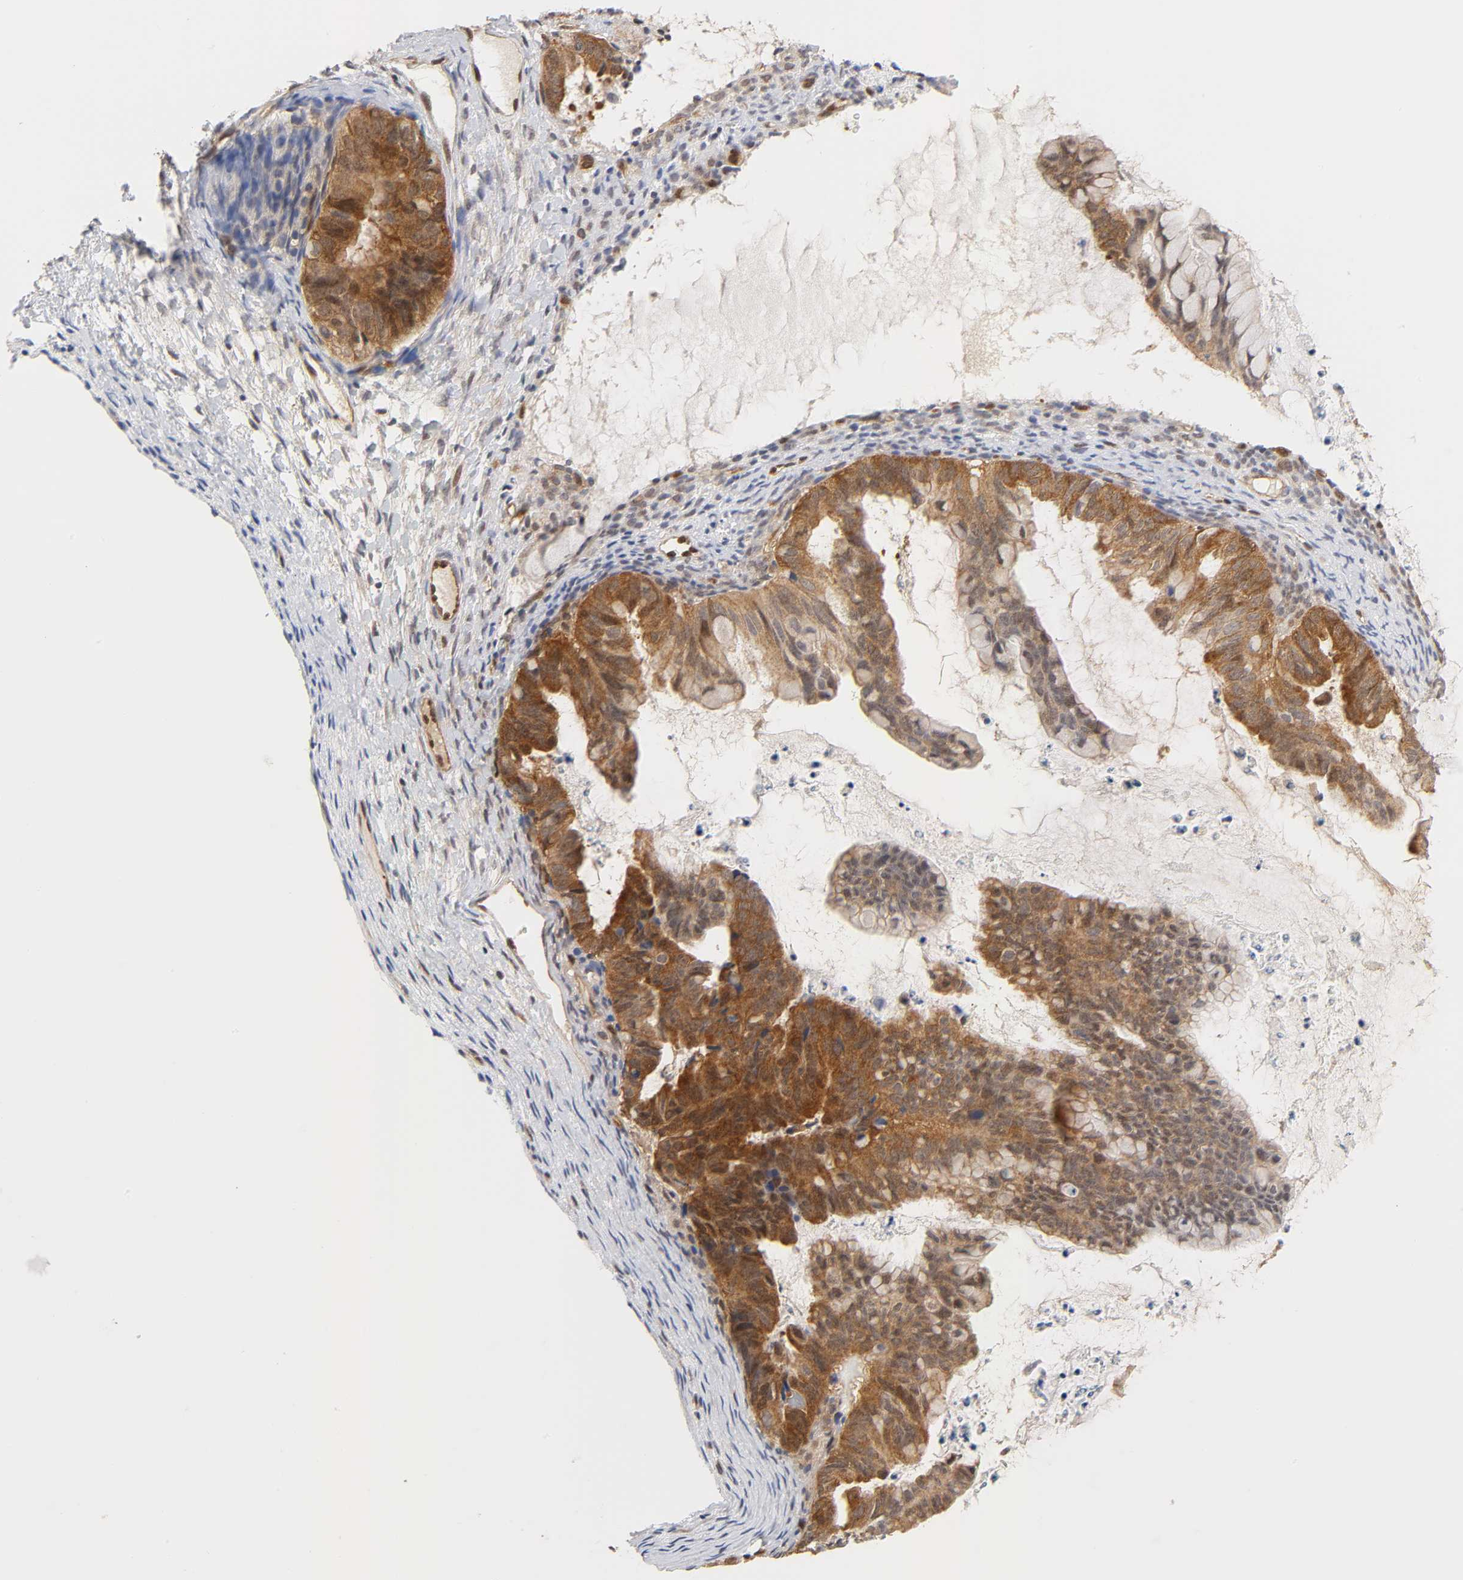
{"staining": {"intensity": "strong", "quantity": ">75%", "location": "cytoplasmic/membranous,nuclear"}, "tissue": "ovarian cancer", "cell_type": "Tumor cells", "image_type": "cancer", "snomed": [{"axis": "morphology", "description": "Cystadenocarcinoma, mucinous, NOS"}, {"axis": "topography", "description": "Ovary"}], "caption": "DAB (3,3'-diaminobenzidine) immunohistochemical staining of ovarian cancer demonstrates strong cytoplasmic/membranous and nuclear protein staining in about >75% of tumor cells. Nuclei are stained in blue.", "gene": "CDC37", "patient": {"sex": "female", "age": 36}}